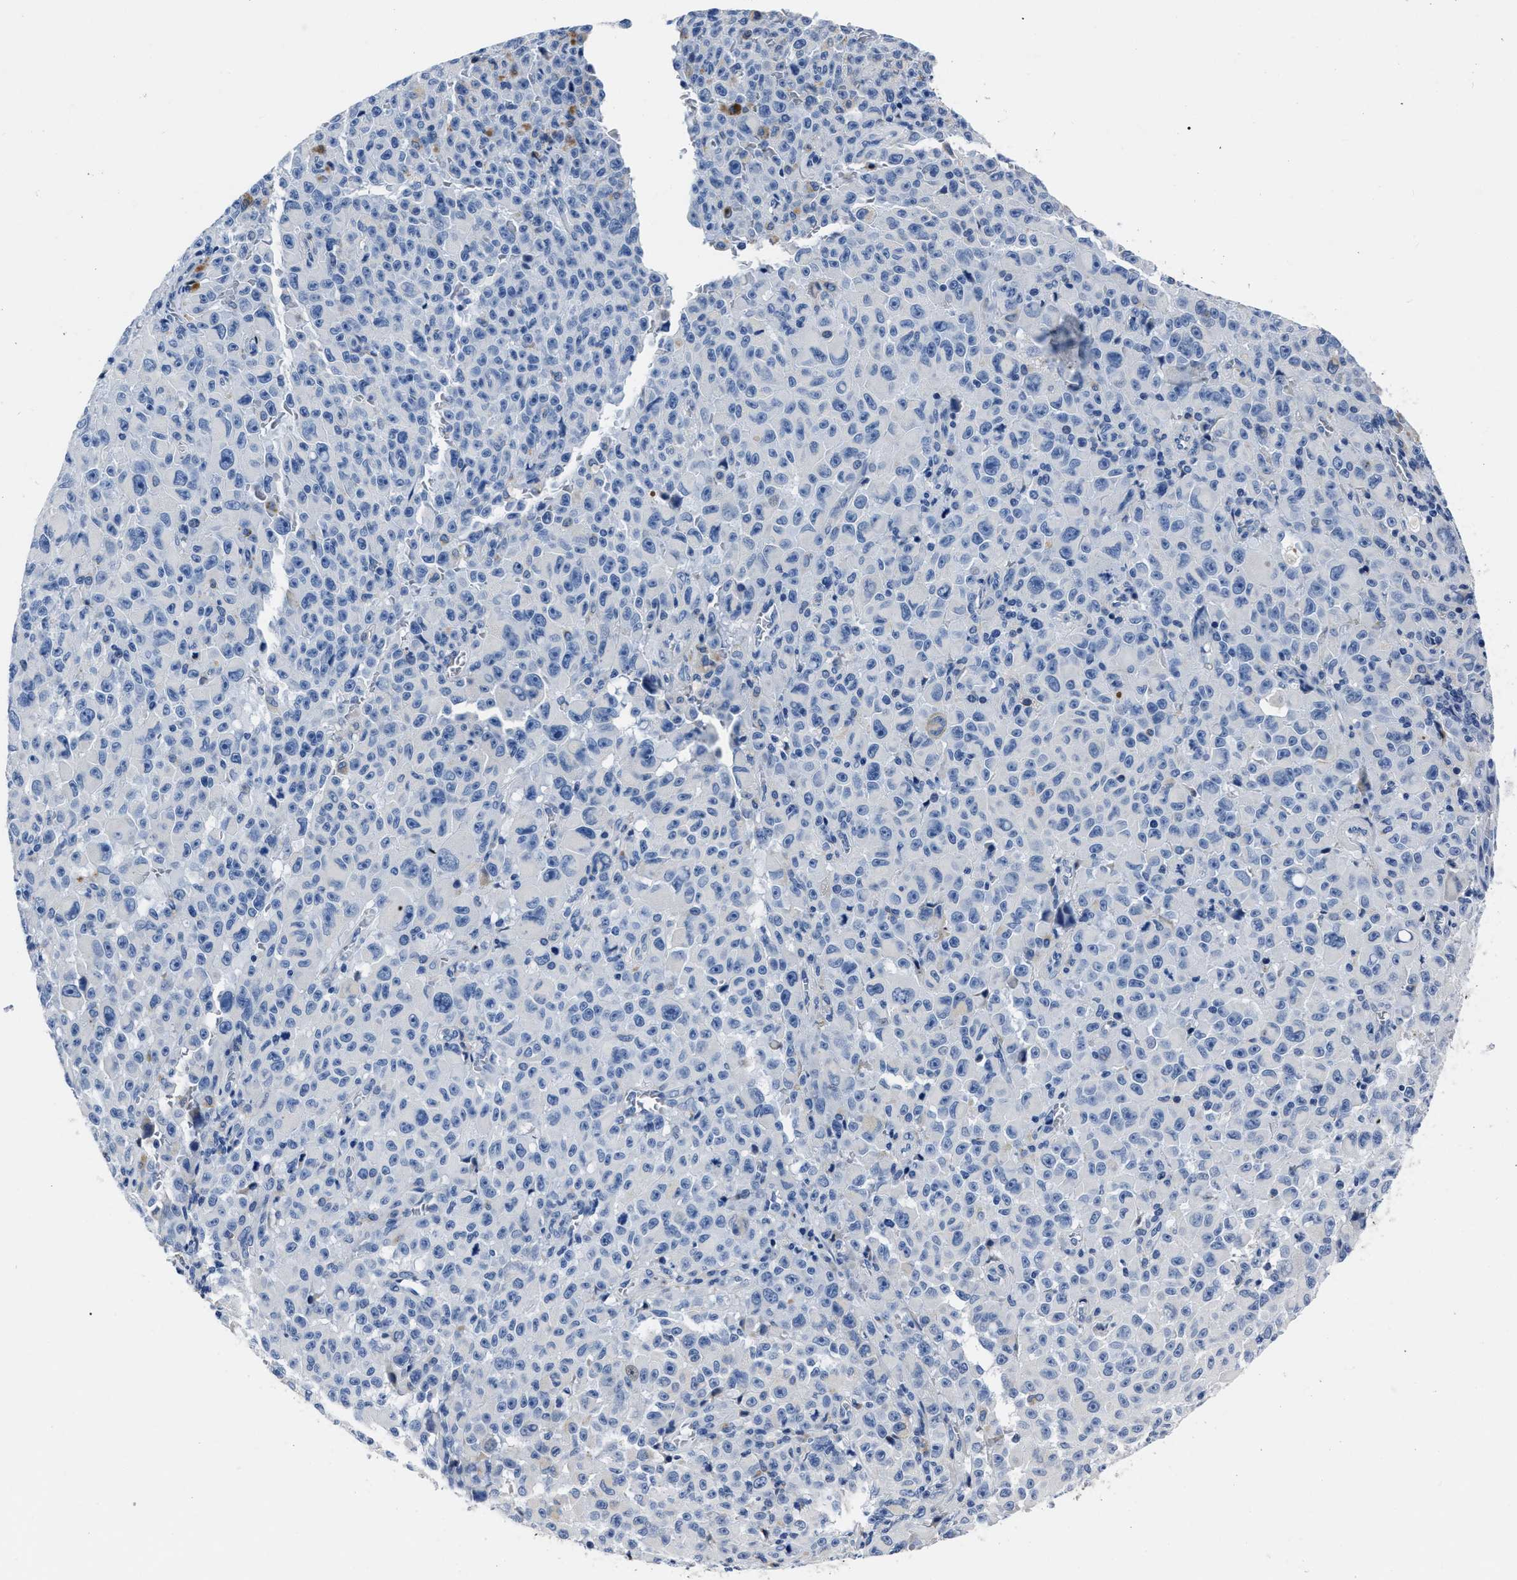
{"staining": {"intensity": "negative", "quantity": "none", "location": "none"}, "tissue": "melanoma", "cell_type": "Tumor cells", "image_type": "cancer", "snomed": [{"axis": "morphology", "description": "Malignant melanoma, NOS"}, {"axis": "topography", "description": "Skin"}], "caption": "Tumor cells are negative for protein expression in human melanoma.", "gene": "MOV10L1", "patient": {"sex": "female", "age": 82}}